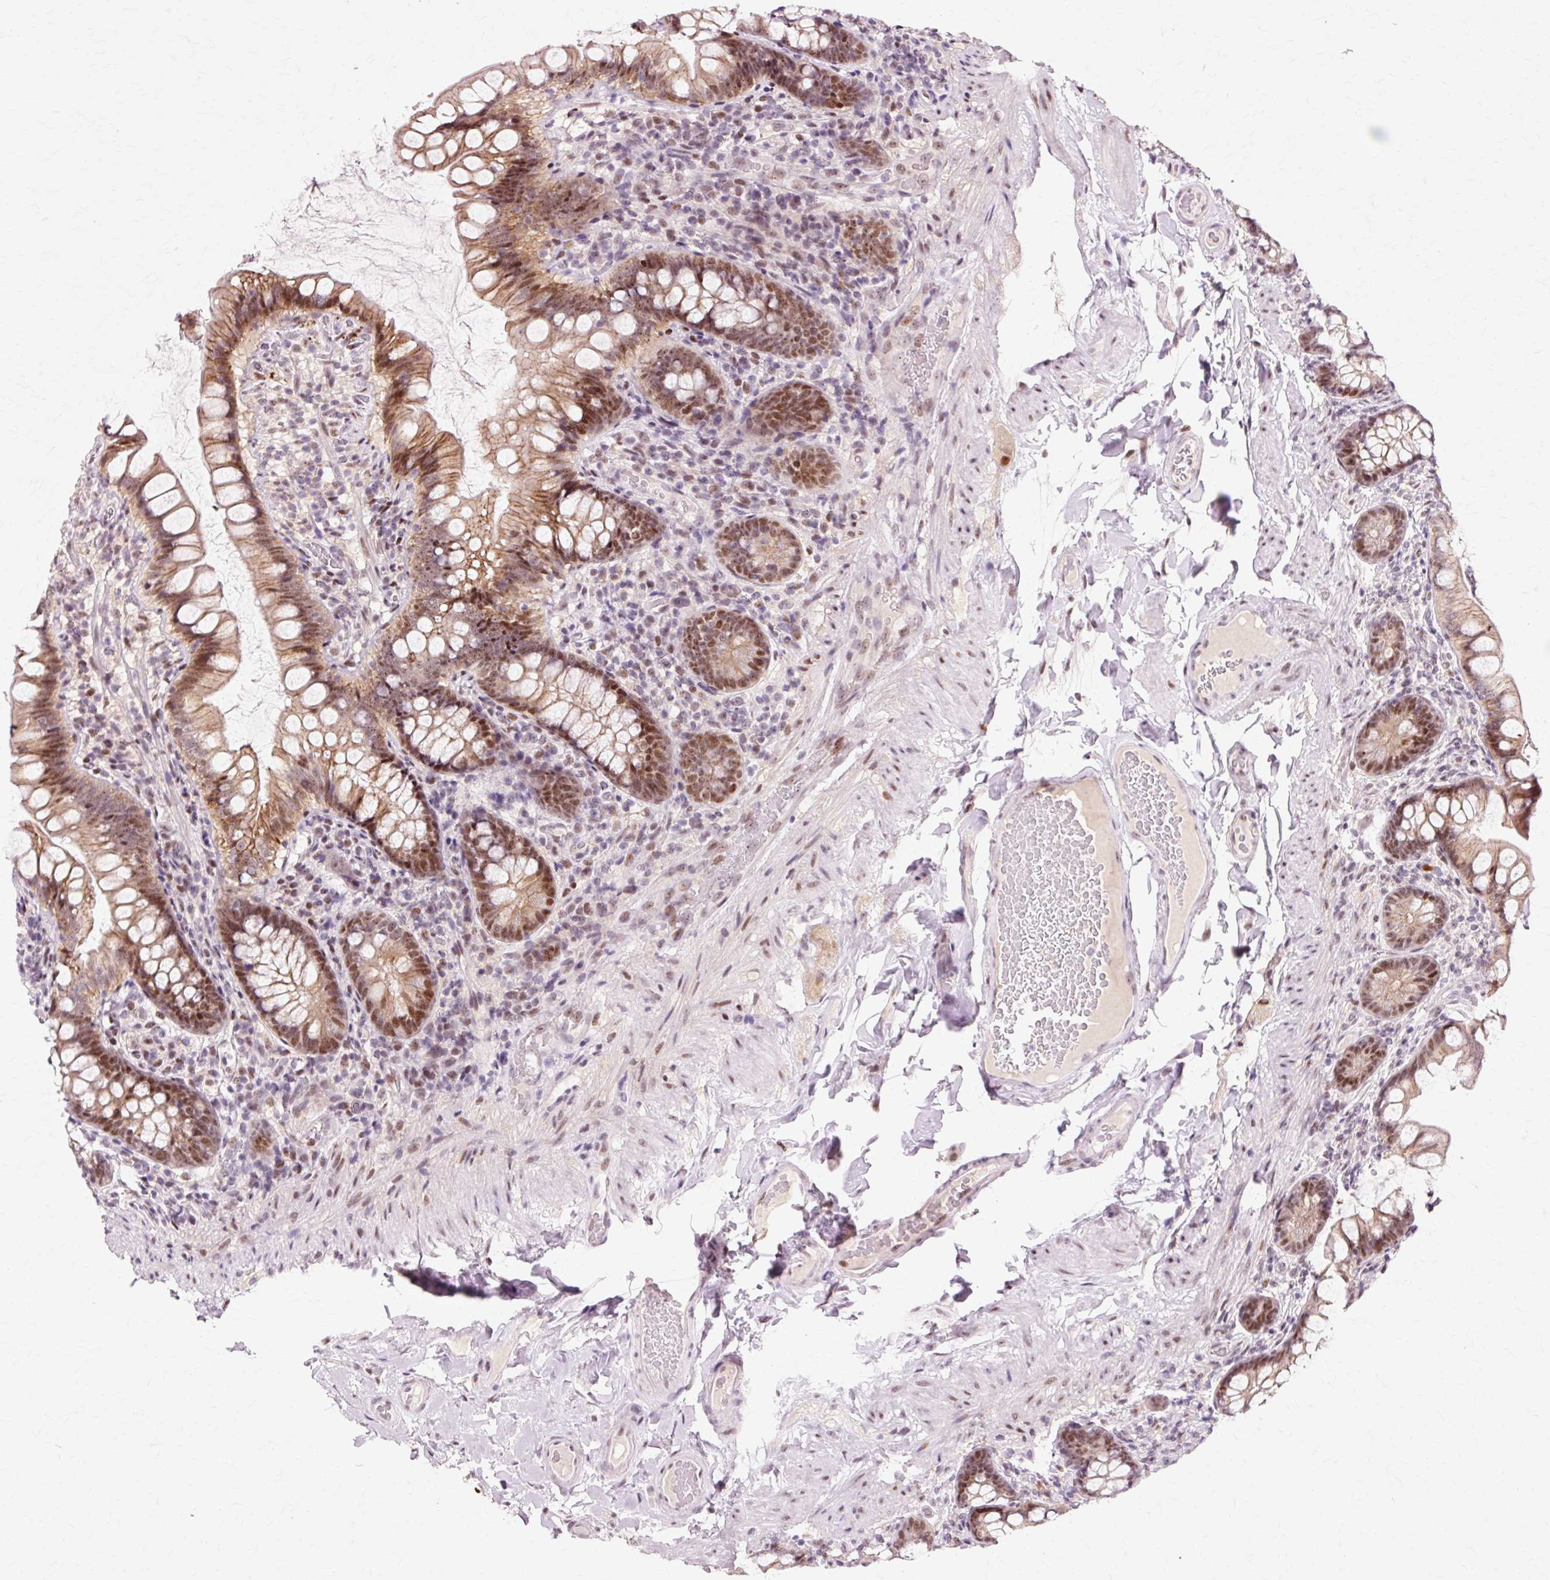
{"staining": {"intensity": "moderate", "quantity": ">75%", "location": "cytoplasmic/membranous,nuclear"}, "tissue": "small intestine", "cell_type": "Glandular cells", "image_type": "normal", "snomed": [{"axis": "morphology", "description": "Normal tissue, NOS"}, {"axis": "topography", "description": "Small intestine"}], "caption": "Moderate cytoplasmic/membranous,nuclear staining for a protein is identified in about >75% of glandular cells of normal small intestine using immunohistochemistry (IHC).", "gene": "MACROD2", "patient": {"sex": "male", "age": 70}}